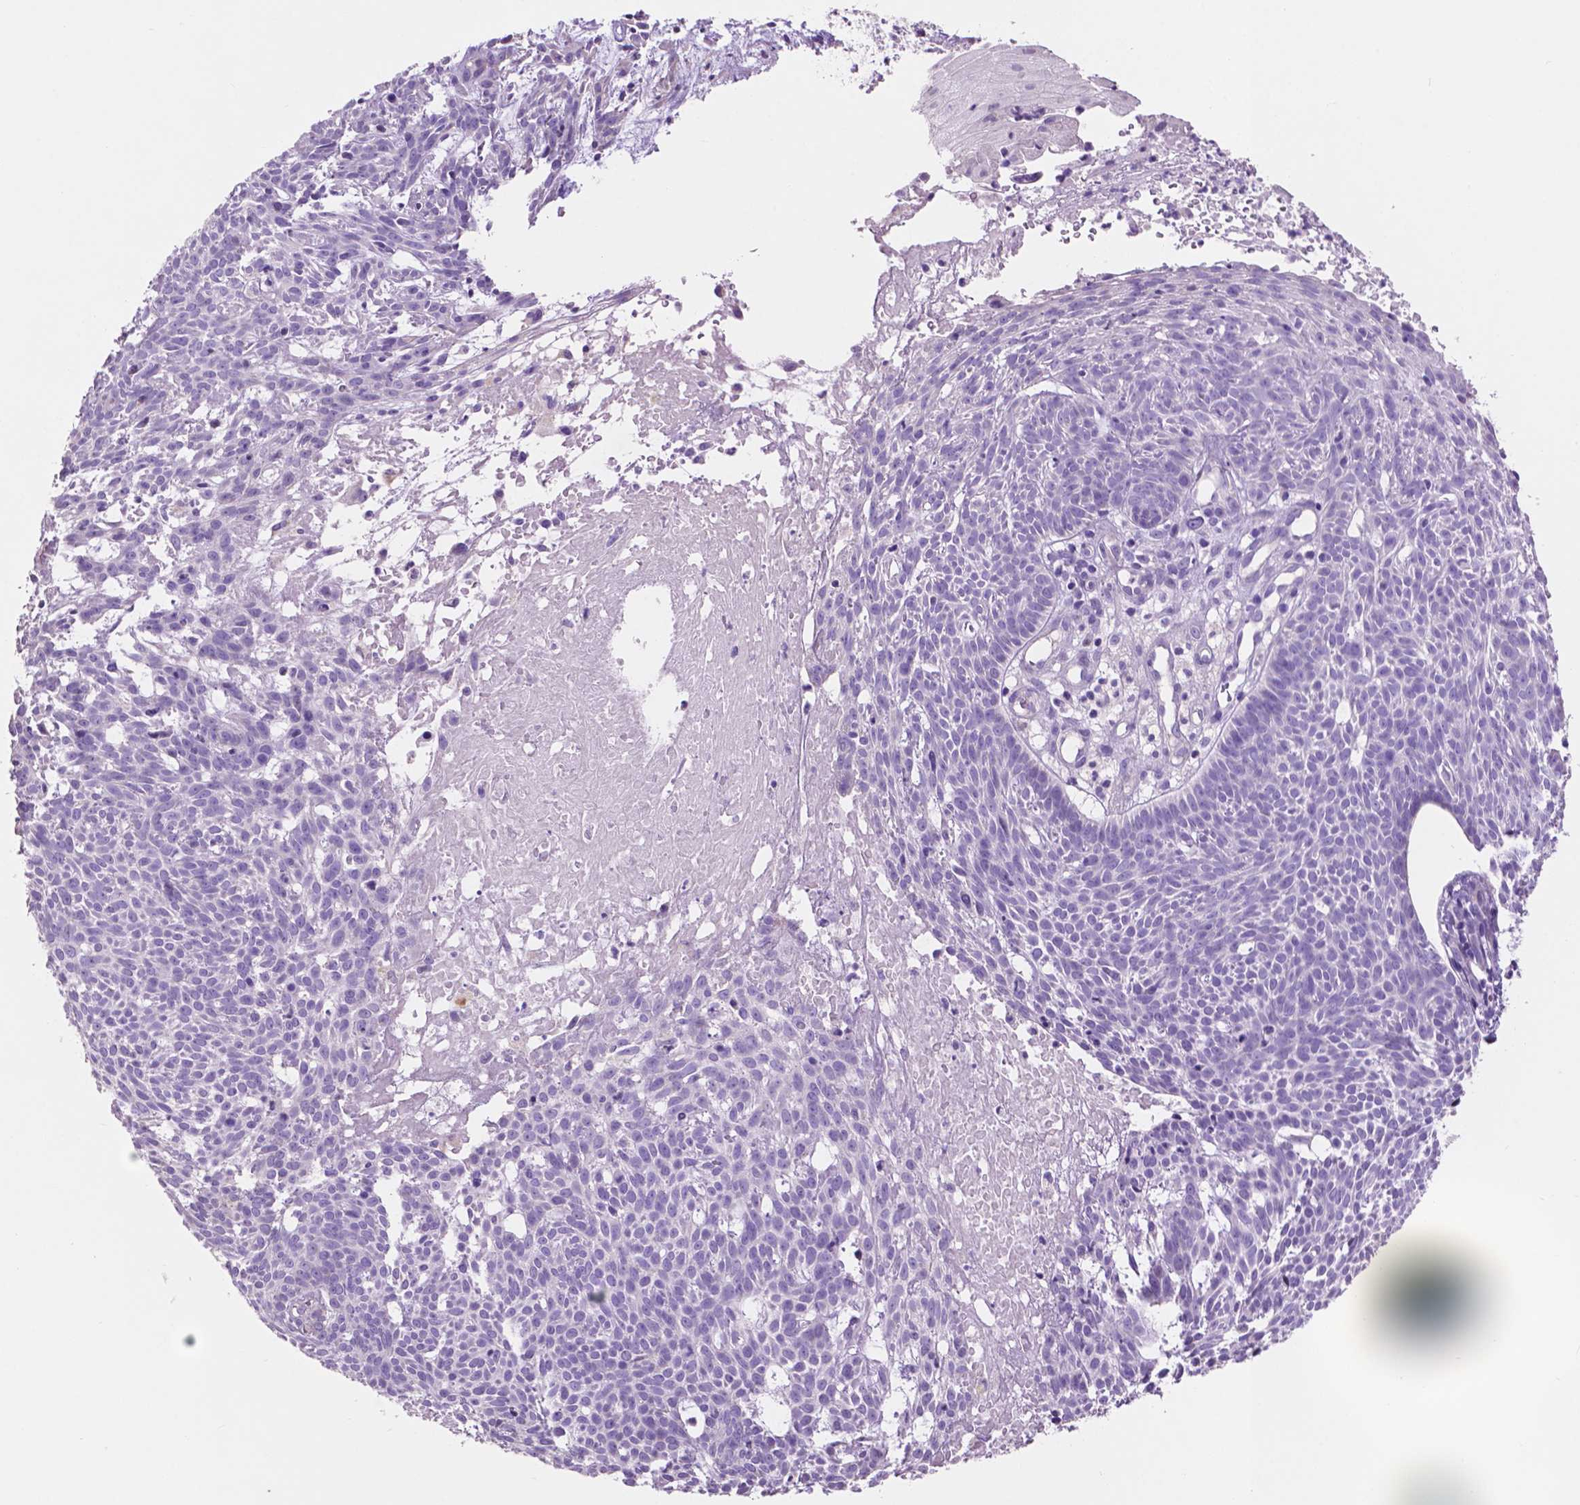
{"staining": {"intensity": "negative", "quantity": "none", "location": "none"}, "tissue": "skin cancer", "cell_type": "Tumor cells", "image_type": "cancer", "snomed": [{"axis": "morphology", "description": "Basal cell carcinoma"}, {"axis": "topography", "description": "Skin"}], "caption": "Tumor cells are negative for brown protein staining in skin cancer (basal cell carcinoma).", "gene": "CLDN17", "patient": {"sex": "male", "age": 59}}